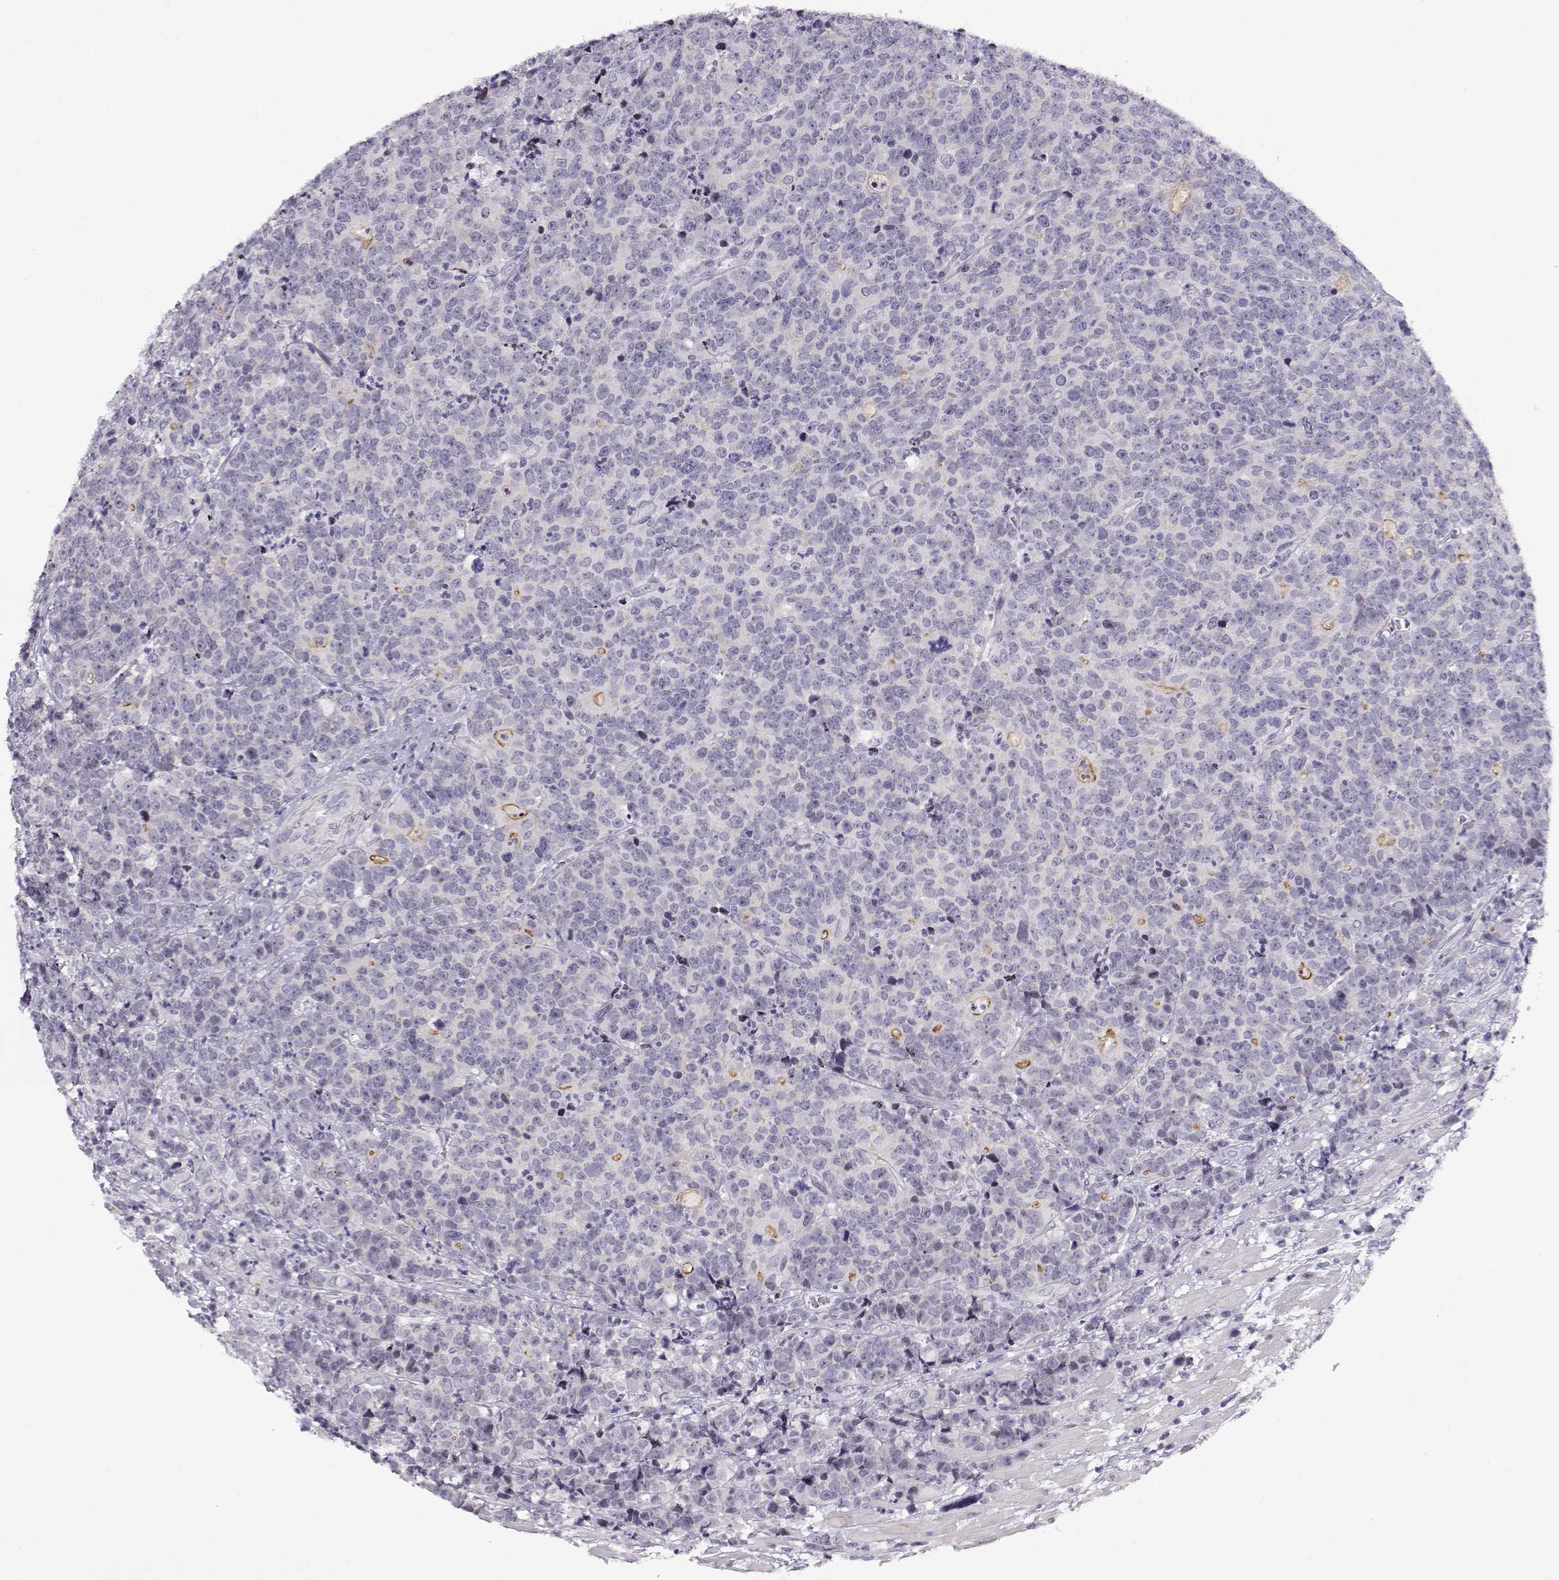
{"staining": {"intensity": "negative", "quantity": "none", "location": "none"}, "tissue": "prostate cancer", "cell_type": "Tumor cells", "image_type": "cancer", "snomed": [{"axis": "morphology", "description": "Adenocarcinoma, NOS"}, {"axis": "topography", "description": "Prostate"}], "caption": "Immunohistochemistry histopathology image of neoplastic tissue: human adenocarcinoma (prostate) stained with DAB reveals no significant protein staining in tumor cells.", "gene": "CRX", "patient": {"sex": "male", "age": 67}}